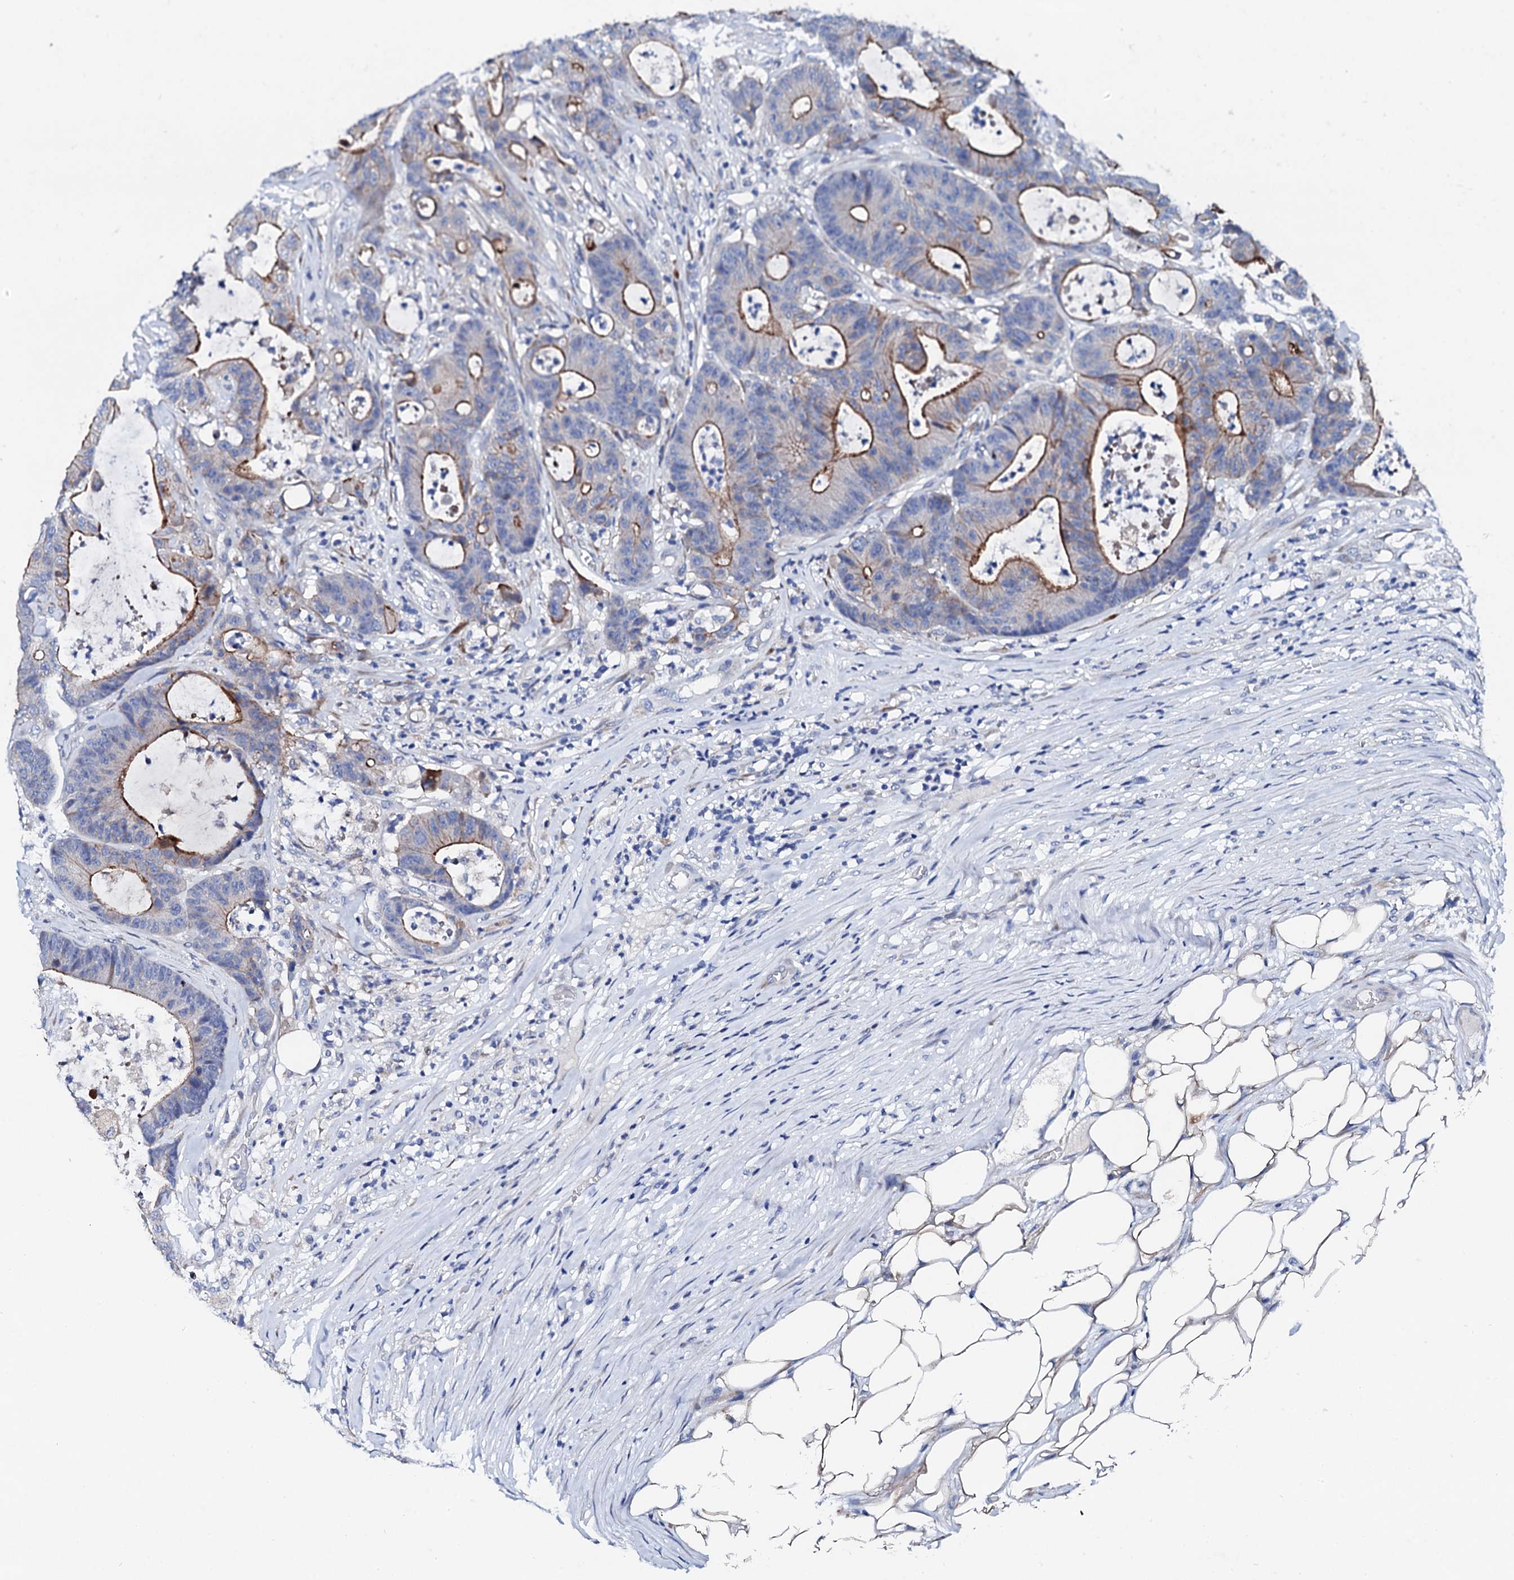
{"staining": {"intensity": "strong", "quantity": "25%-75%", "location": "cytoplasmic/membranous"}, "tissue": "colorectal cancer", "cell_type": "Tumor cells", "image_type": "cancer", "snomed": [{"axis": "morphology", "description": "Adenocarcinoma, NOS"}, {"axis": "topography", "description": "Colon"}], "caption": "Tumor cells demonstrate high levels of strong cytoplasmic/membranous expression in about 25%-75% of cells in colorectal cancer (adenocarcinoma).", "gene": "TRDN", "patient": {"sex": "female", "age": 84}}